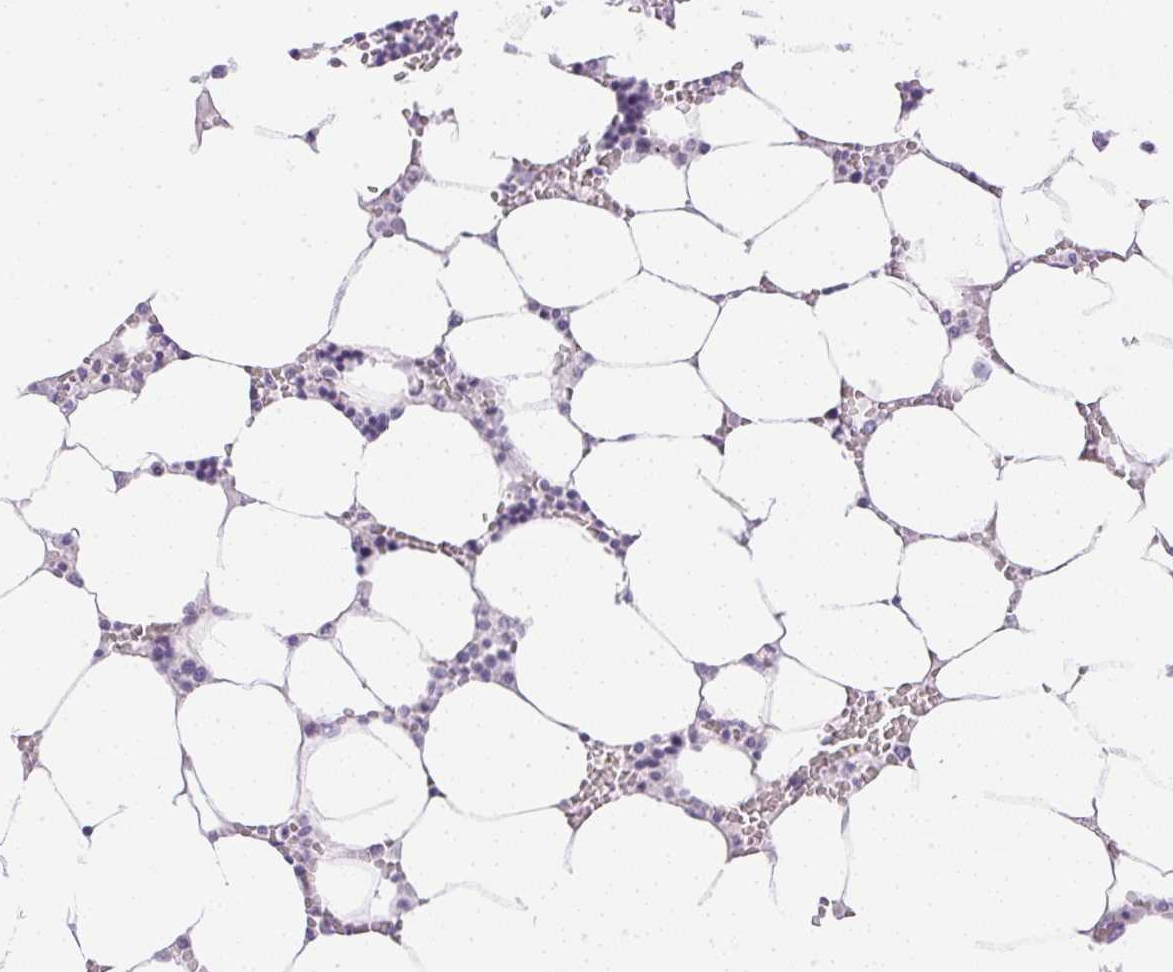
{"staining": {"intensity": "negative", "quantity": "none", "location": "none"}, "tissue": "bone marrow", "cell_type": "Hematopoietic cells", "image_type": "normal", "snomed": [{"axis": "morphology", "description": "Normal tissue, NOS"}, {"axis": "topography", "description": "Bone marrow"}], "caption": "An image of bone marrow stained for a protein exhibits no brown staining in hematopoietic cells.", "gene": "CPB1", "patient": {"sex": "male", "age": 64}}